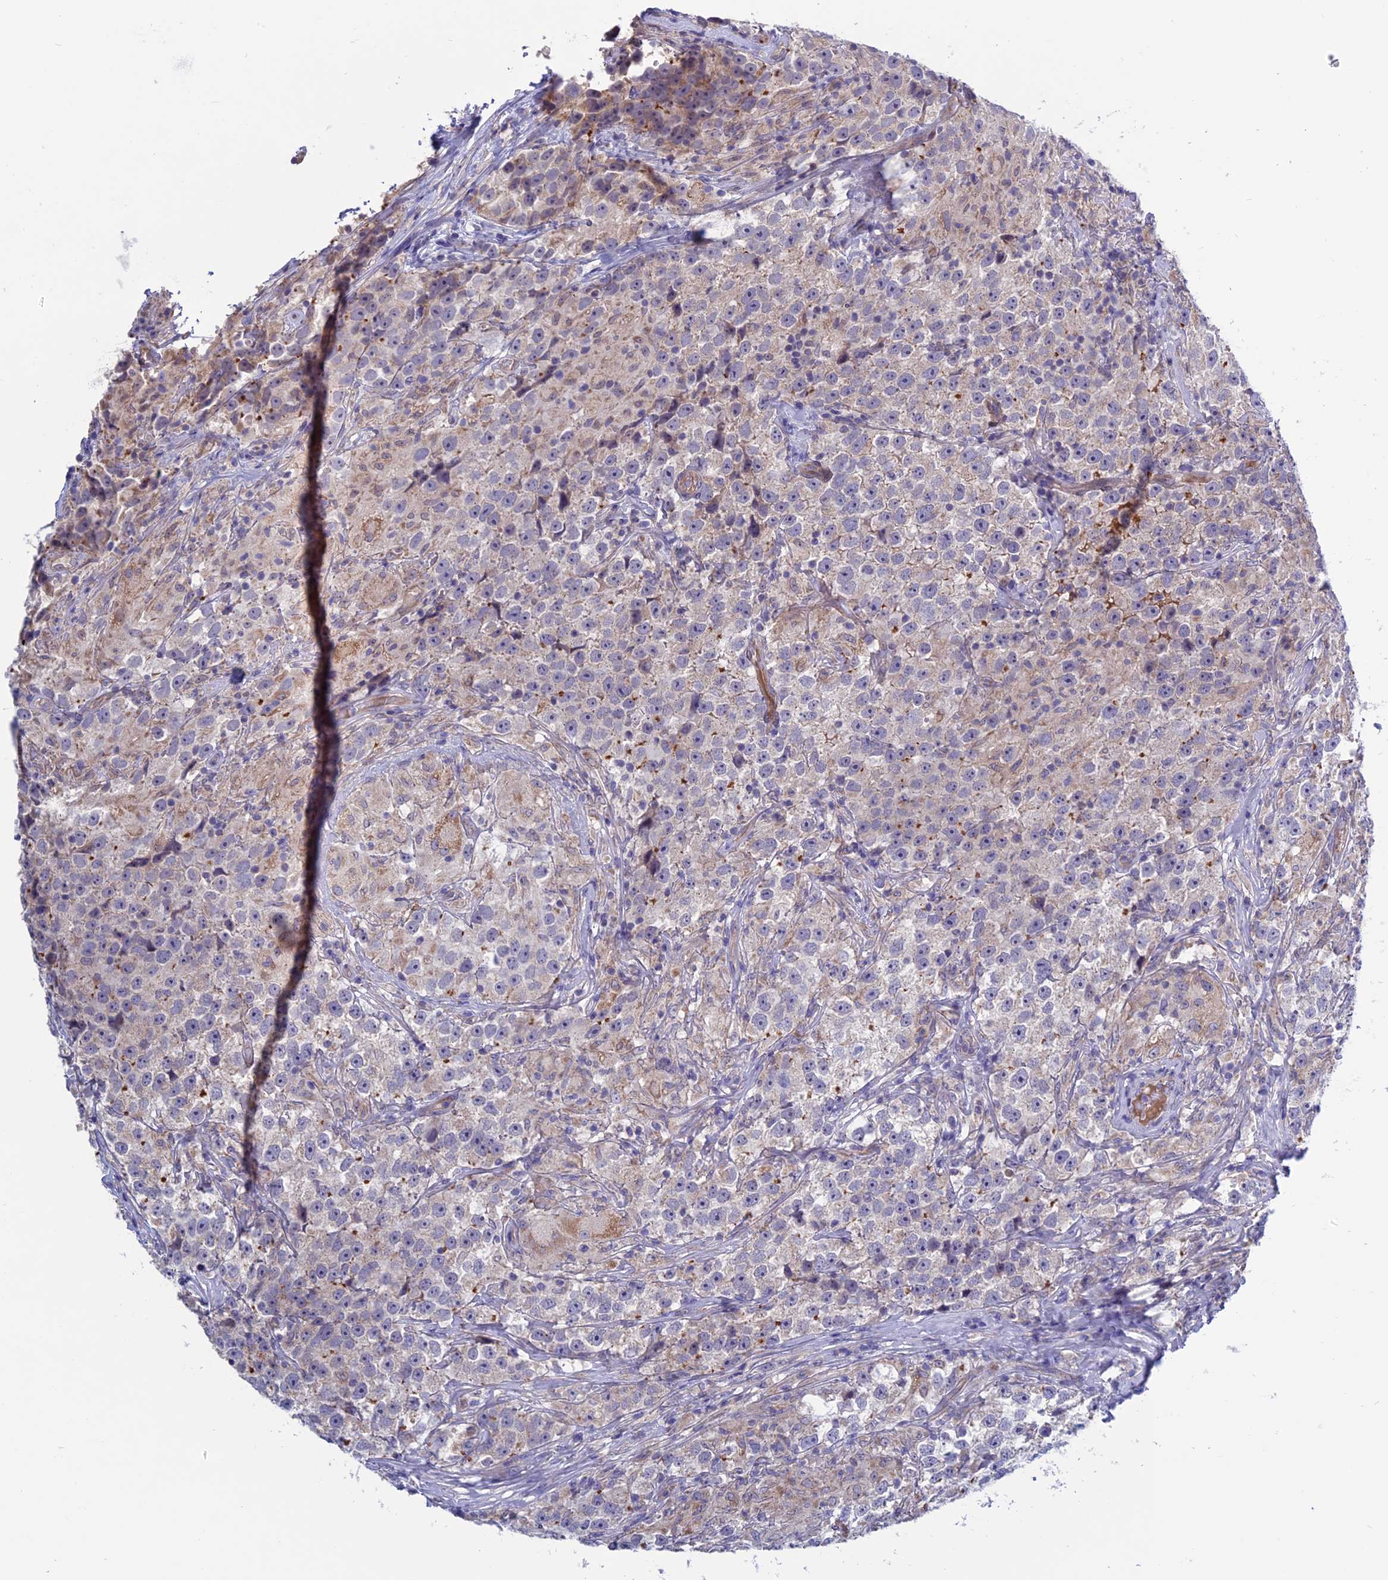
{"staining": {"intensity": "negative", "quantity": "none", "location": "none"}, "tissue": "testis cancer", "cell_type": "Tumor cells", "image_type": "cancer", "snomed": [{"axis": "morphology", "description": "Seminoma, NOS"}, {"axis": "topography", "description": "Testis"}], "caption": "This micrograph is of testis cancer stained with immunohistochemistry (IHC) to label a protein in brown with the nuclei are counter-stained blue. There is no positivity in tumor cells. Brightfield microscopy of immunohistochemistry (IHC) stained with DAB (brown) and hematoxylin (blue), captured at high magnification.", "gene": "ETFDH", "patient": {"sex": "male", "age": 46}}